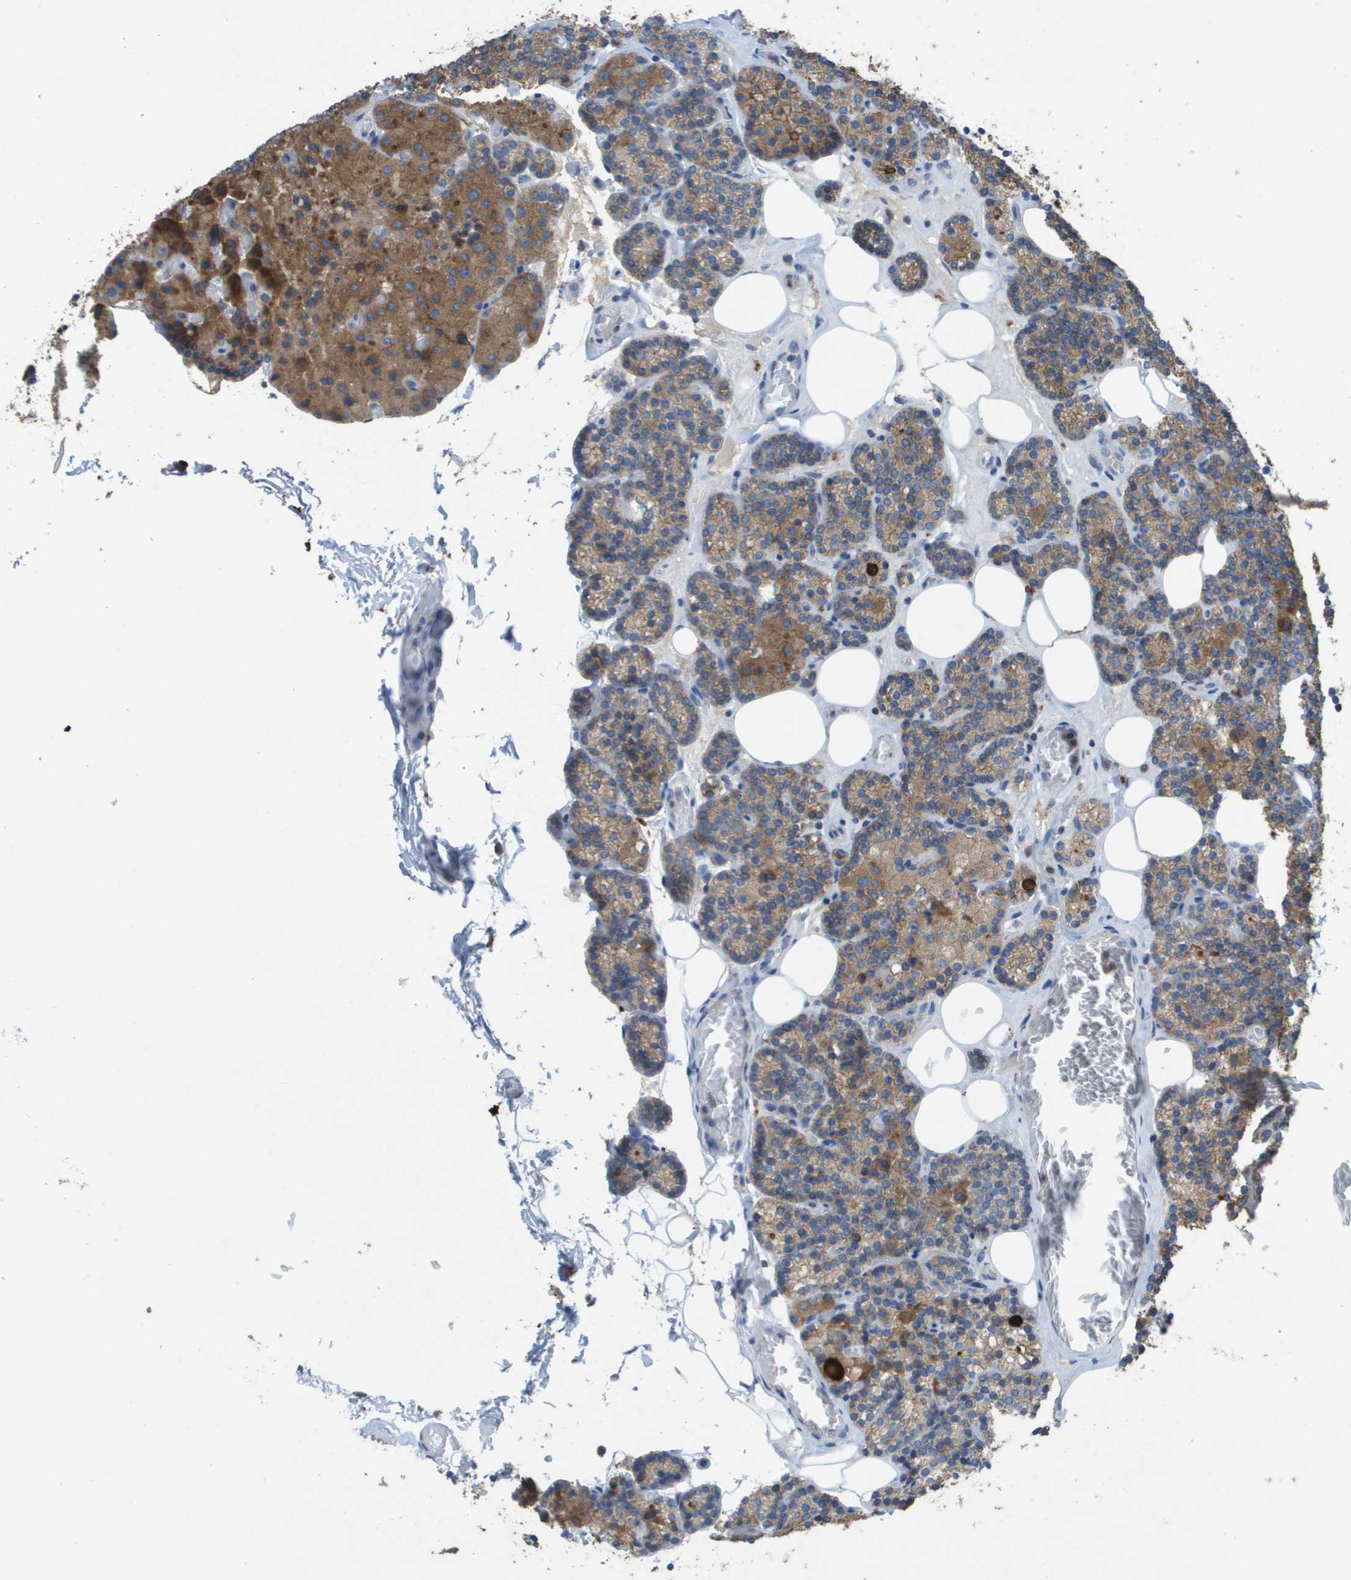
{"staining": {"intensity": "moderate", "quantity": ">75%", "location": "cytoplasmic/membranous"}, "tissue": "parathyroid gland", "cell_type": "Glandular cells", "image_type": "normal", "snomed": [{"axis": "morphology", "description": "Normal tissue, NOS"}, {"axis": "morphology", "description": "Adenoma, NOS"}, {"axis": "topography", "description": "Parathyroid gland"}], "caption": "IHC image of normal human parathyroid gland stained for a protein (brown), which reveals medium levels of moderate cytoplasmic/membranous expression in about >75% of glandular cells.", "gene": "CLCA4", "patient": {"sex": "female", "age": 54}}